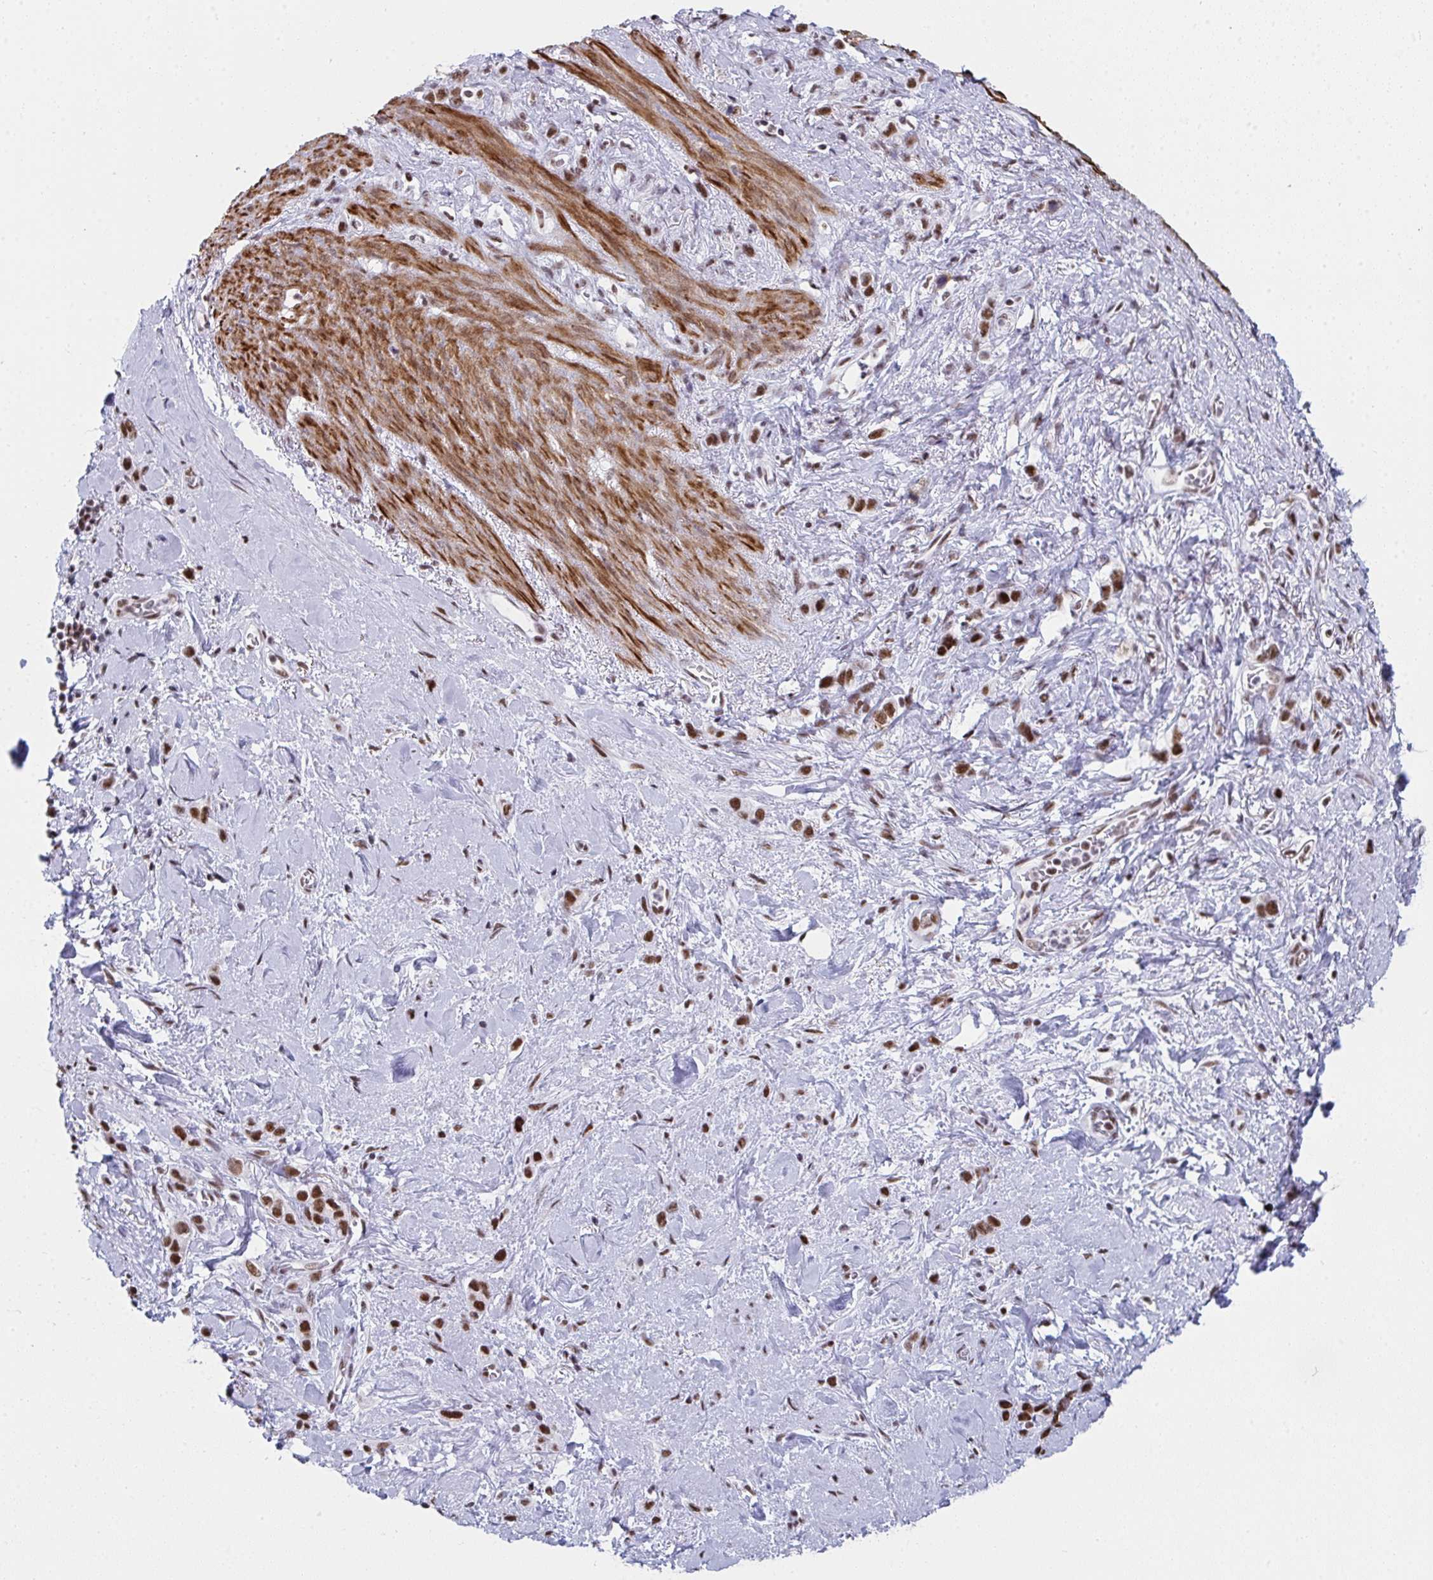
{"staining": {"intensity": "moderate", "quantity": ">75%", "location": "nuclear"}, "tissue": "stomach cancer", "cell_type": "Tumor cells", "image_type": "cancer", "snomed": [{"axis": "morphology", "description": "Adenocarcinoma, NOS"}, {"axis": "topography", "description": "Stomach"}], "caption": "Immunohistochemistry (IHC) of human stomach cancer (adenocarcinoma) demonstrates medium levels of moderate nuclear positivity in about >75% of tumor cells.", "gene": "SNRNP70", "patient": {"sex": "female", "age": 65}}